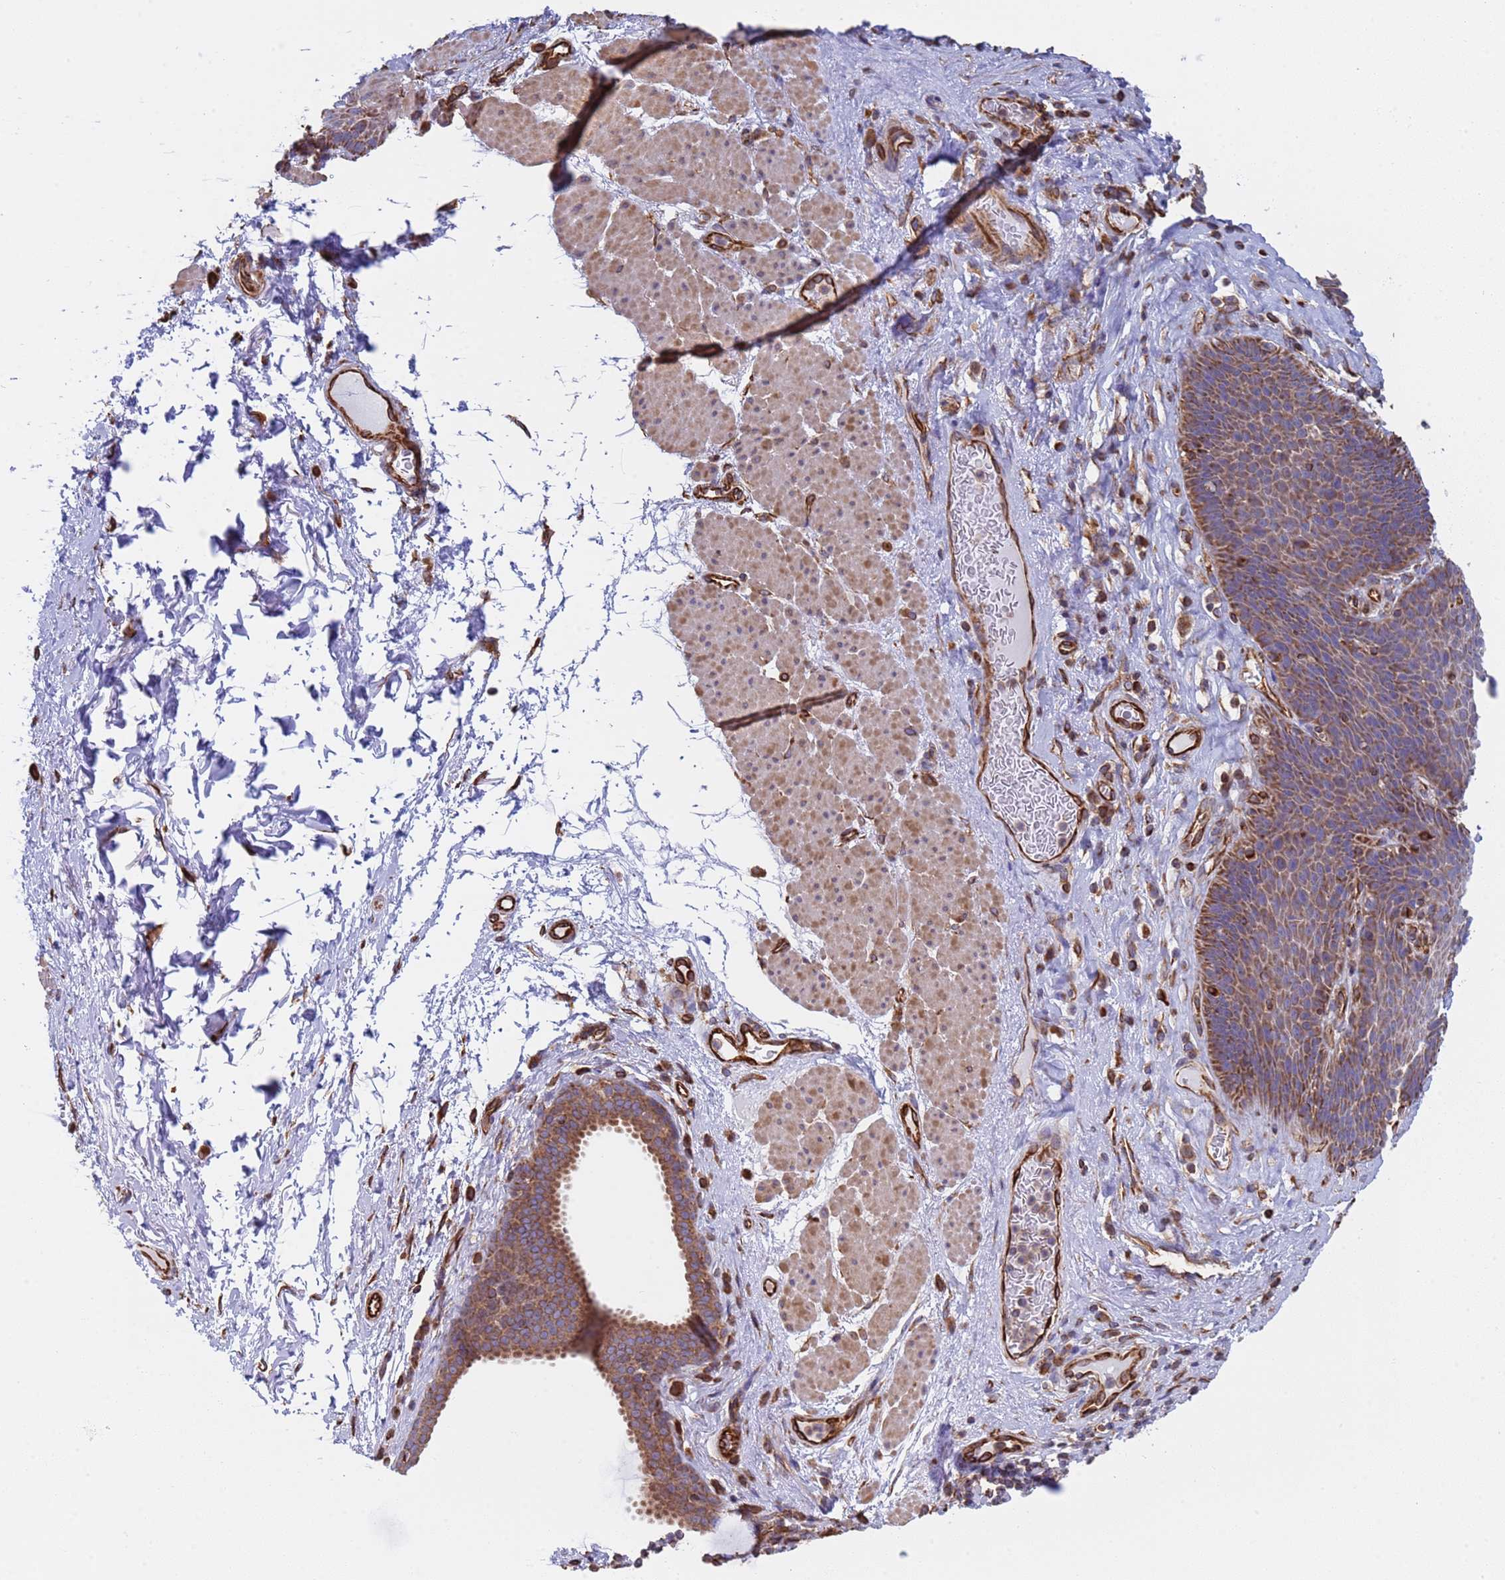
{"staining": {"intensity": "moderate", "quantity": ">75%", "location": "cytoplasmic/membranous"}, "tissue": "esophagus", "cell_type": "Squamous epithelial cells", "image_type": "normal", "snomed": [{"axis": "morphology", "description": "Normal tissue, NOS"}, {"axis": "topography", "description": "Esophagus"}], "caption": "IHC photomicrograph of normal esophagus stained for a protein (brown), which demonstrates medium levels of moderate cytoplasmic/membranous staining in approximately >75% of squamous epithelial cells.", "gene": "NUDT12", "patient": {"sex": "female", "age": 66}}